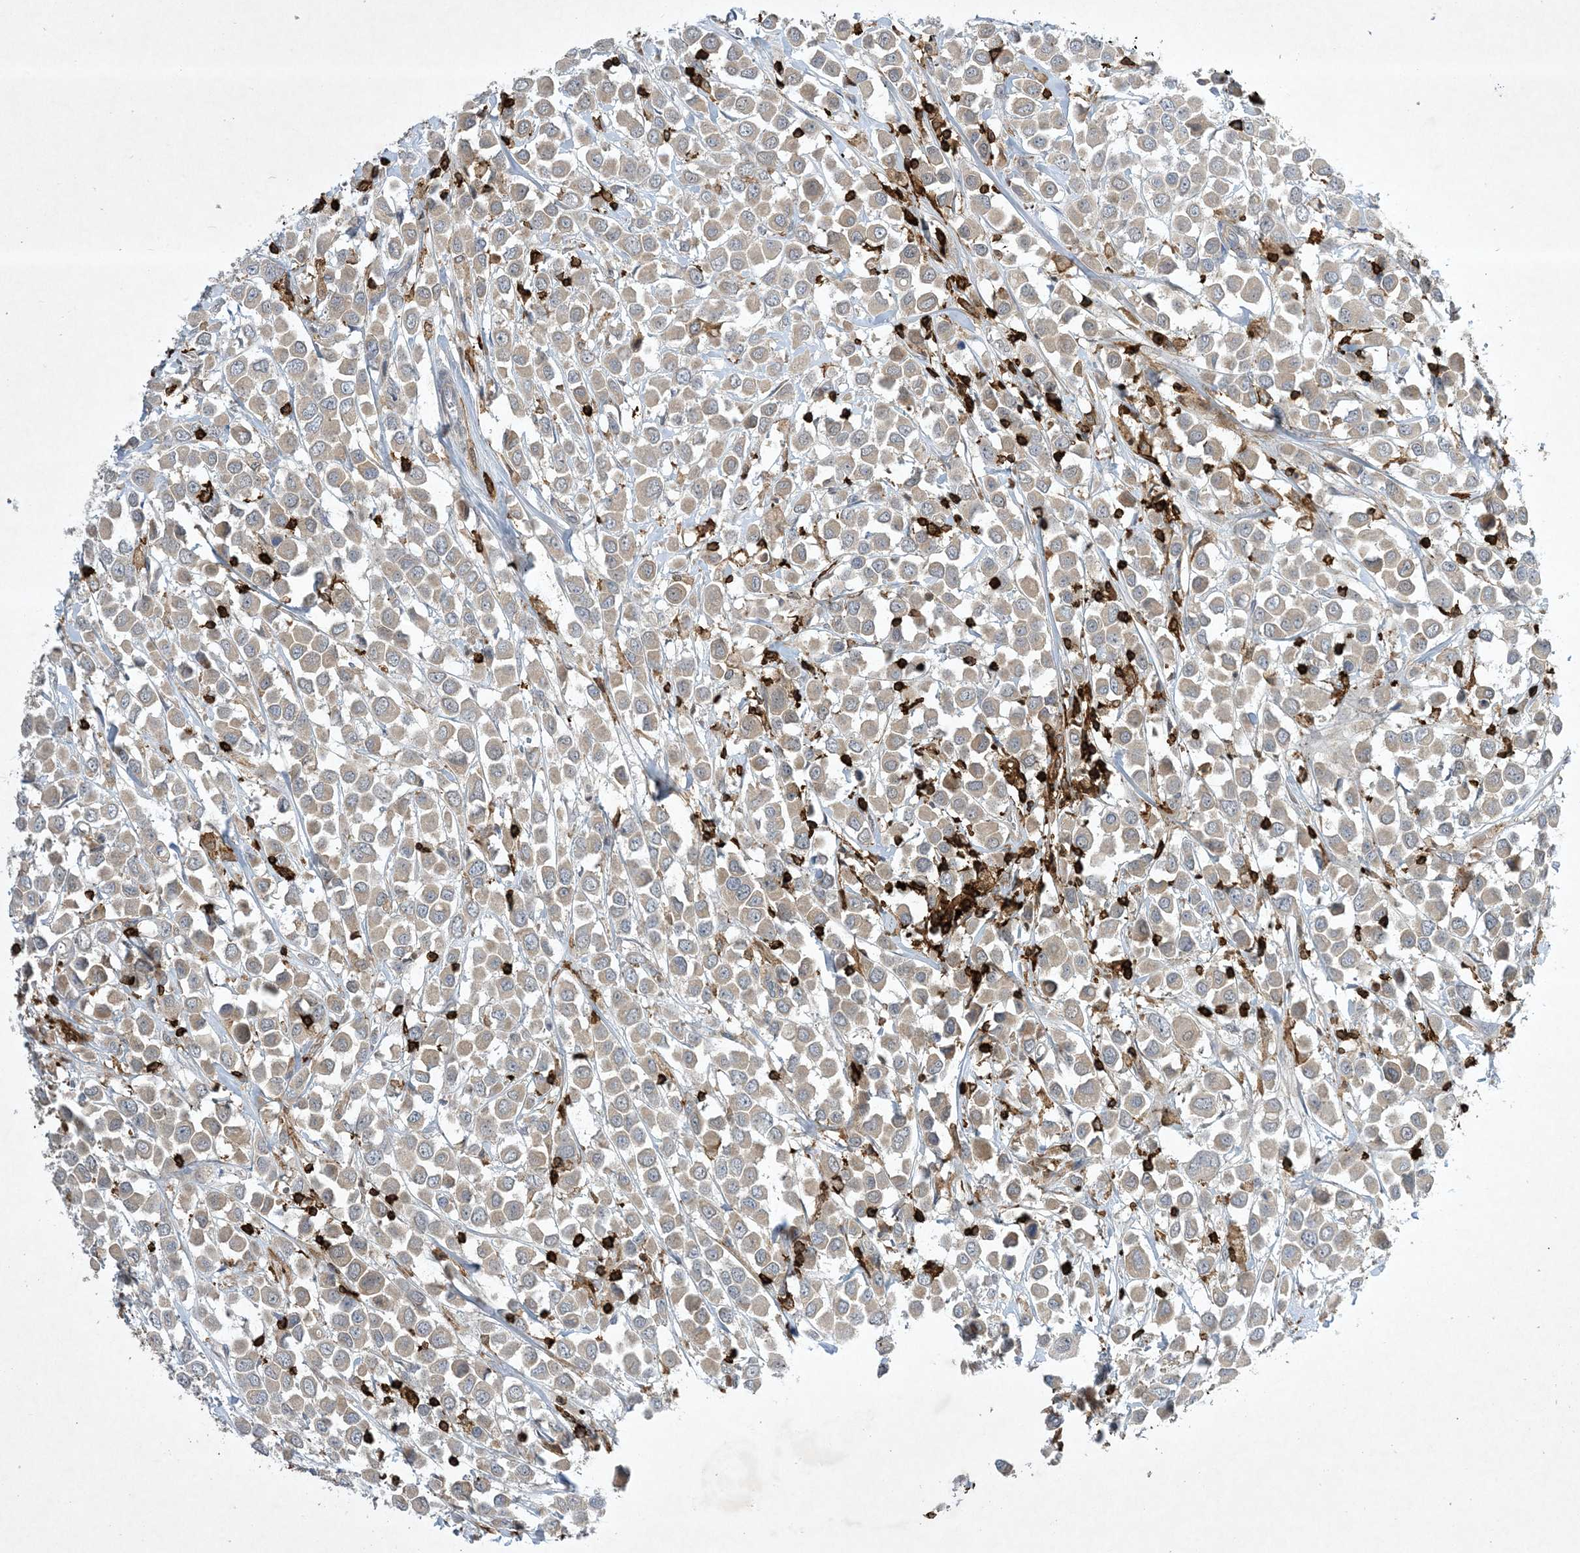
{"staining": {"intensity": "weak", "quantity": "<25%", "location": "cytoplasmic/membranous"}, "tissue": "breast cancer", "cell_type": "Tumor cells", "image_type": "cancer", "snomed": [{"axis": "morphology", "description": "Duct carcinoma"}, {"axis": "topography", "description": "Breast"}], "caption": "Tumor cells are negative for brown protein staining in breast cancer (intraductal carcinoma). (Stains: DAB (3,3'-diaminobenzidine) immunohistochemistry with hematoxylin counter stain, Microscopy: brightfield microscopy at high magnification).", "gene": "AK9", "patient": {"sex": "female", "age": 61}}